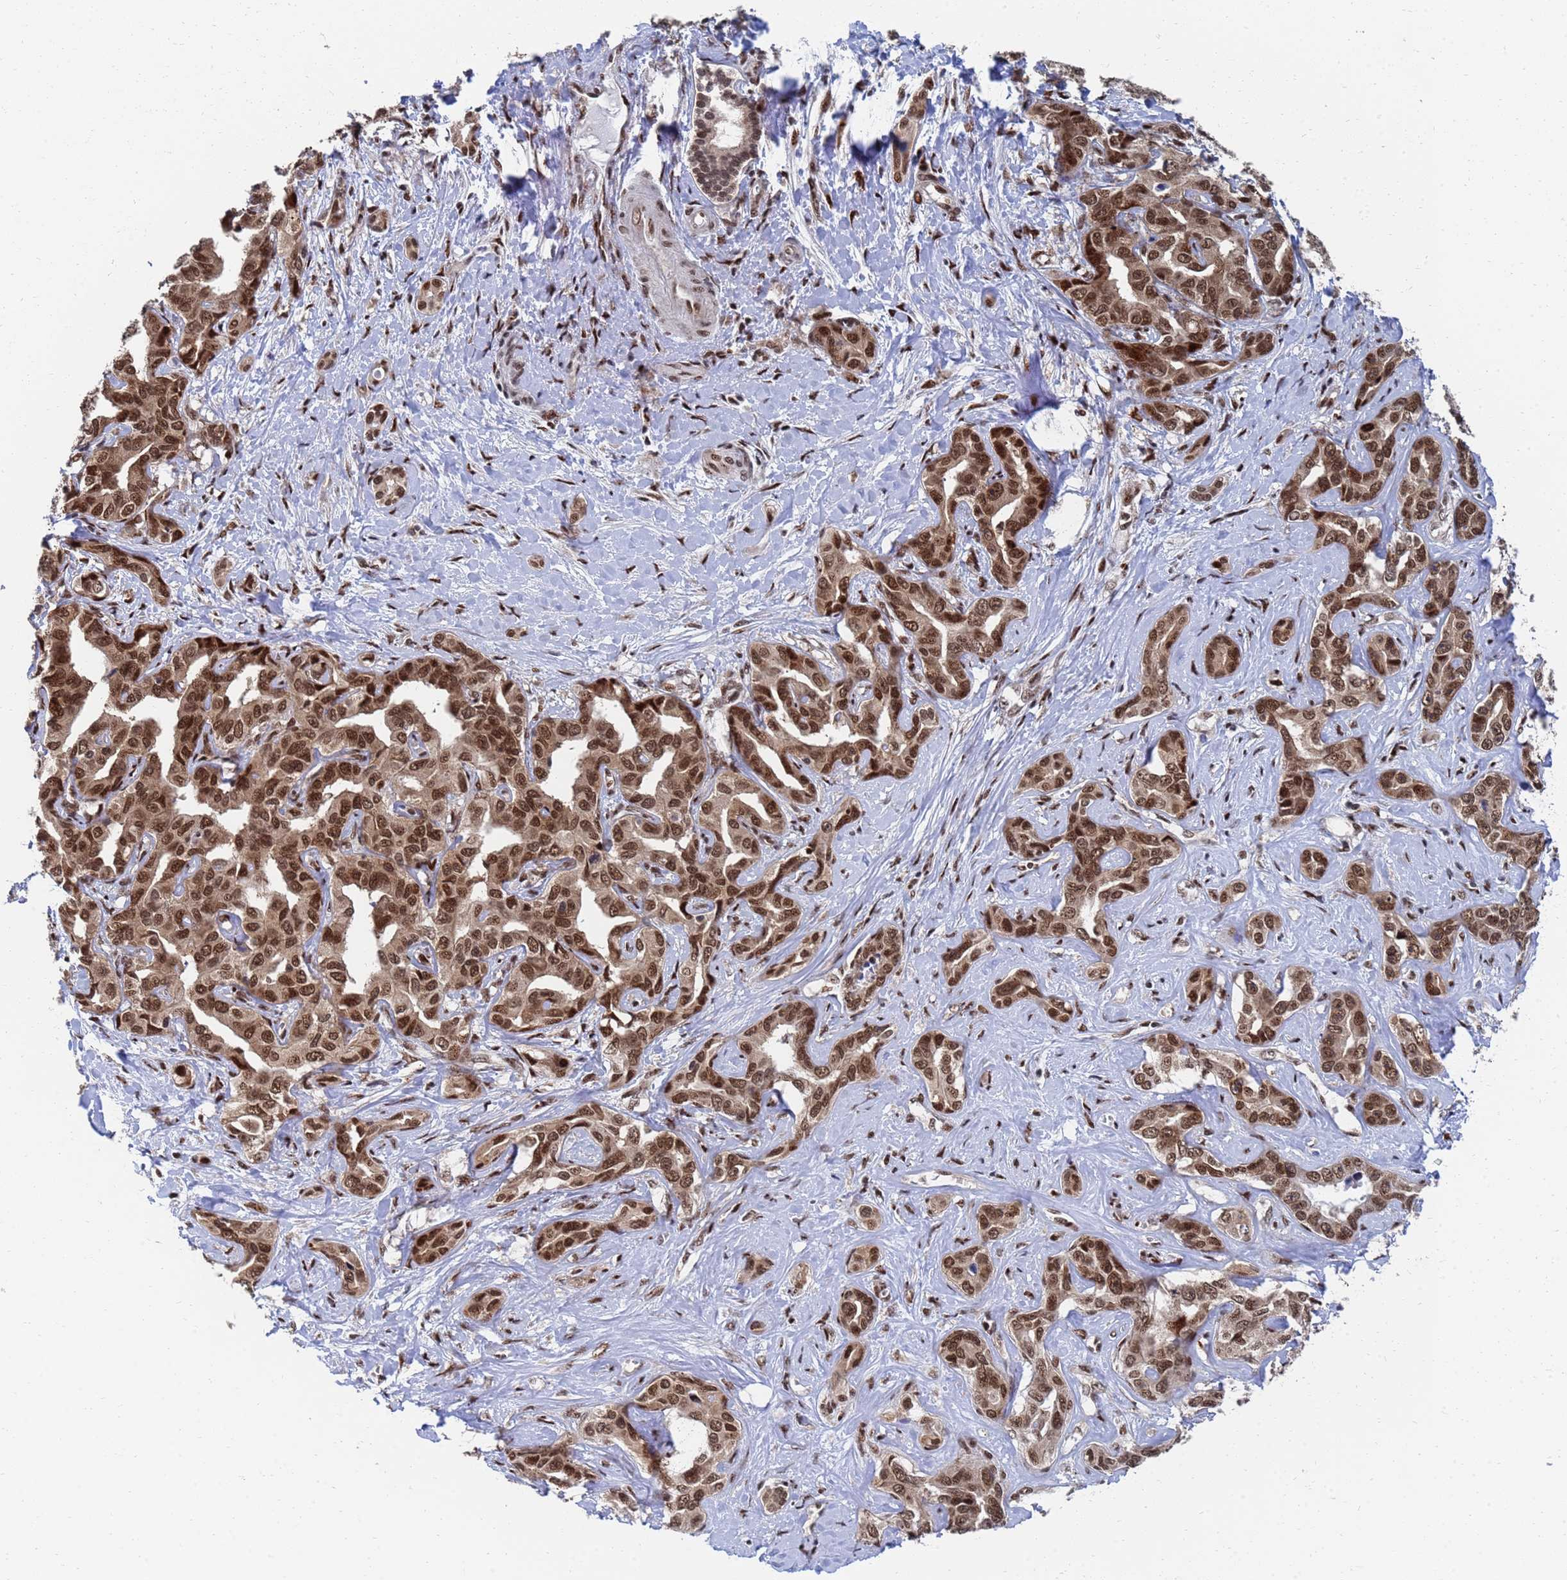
{"staining": {"intensity": "strong", "quantity": ">75%", "location": "cytoplasmic/membranous,nuclear"}, "tissue": "liver cancer", "cell_type": "Tumor cells", "image_type": "cancer", "snomed": [{"axis": "morphology", "description": "Cholangiocarcinoma"}, {"axis": "topography", "description": "Liver"}], "caption": "Strong cytoplasmic/membranous and nuclear staining for a protein is identified in approximately >75% of tumor cells of liver cancer using immunohistochemistry (IHC).", "gene": "AP5Z1", "patient": {"sex": "male", "age": 59}}